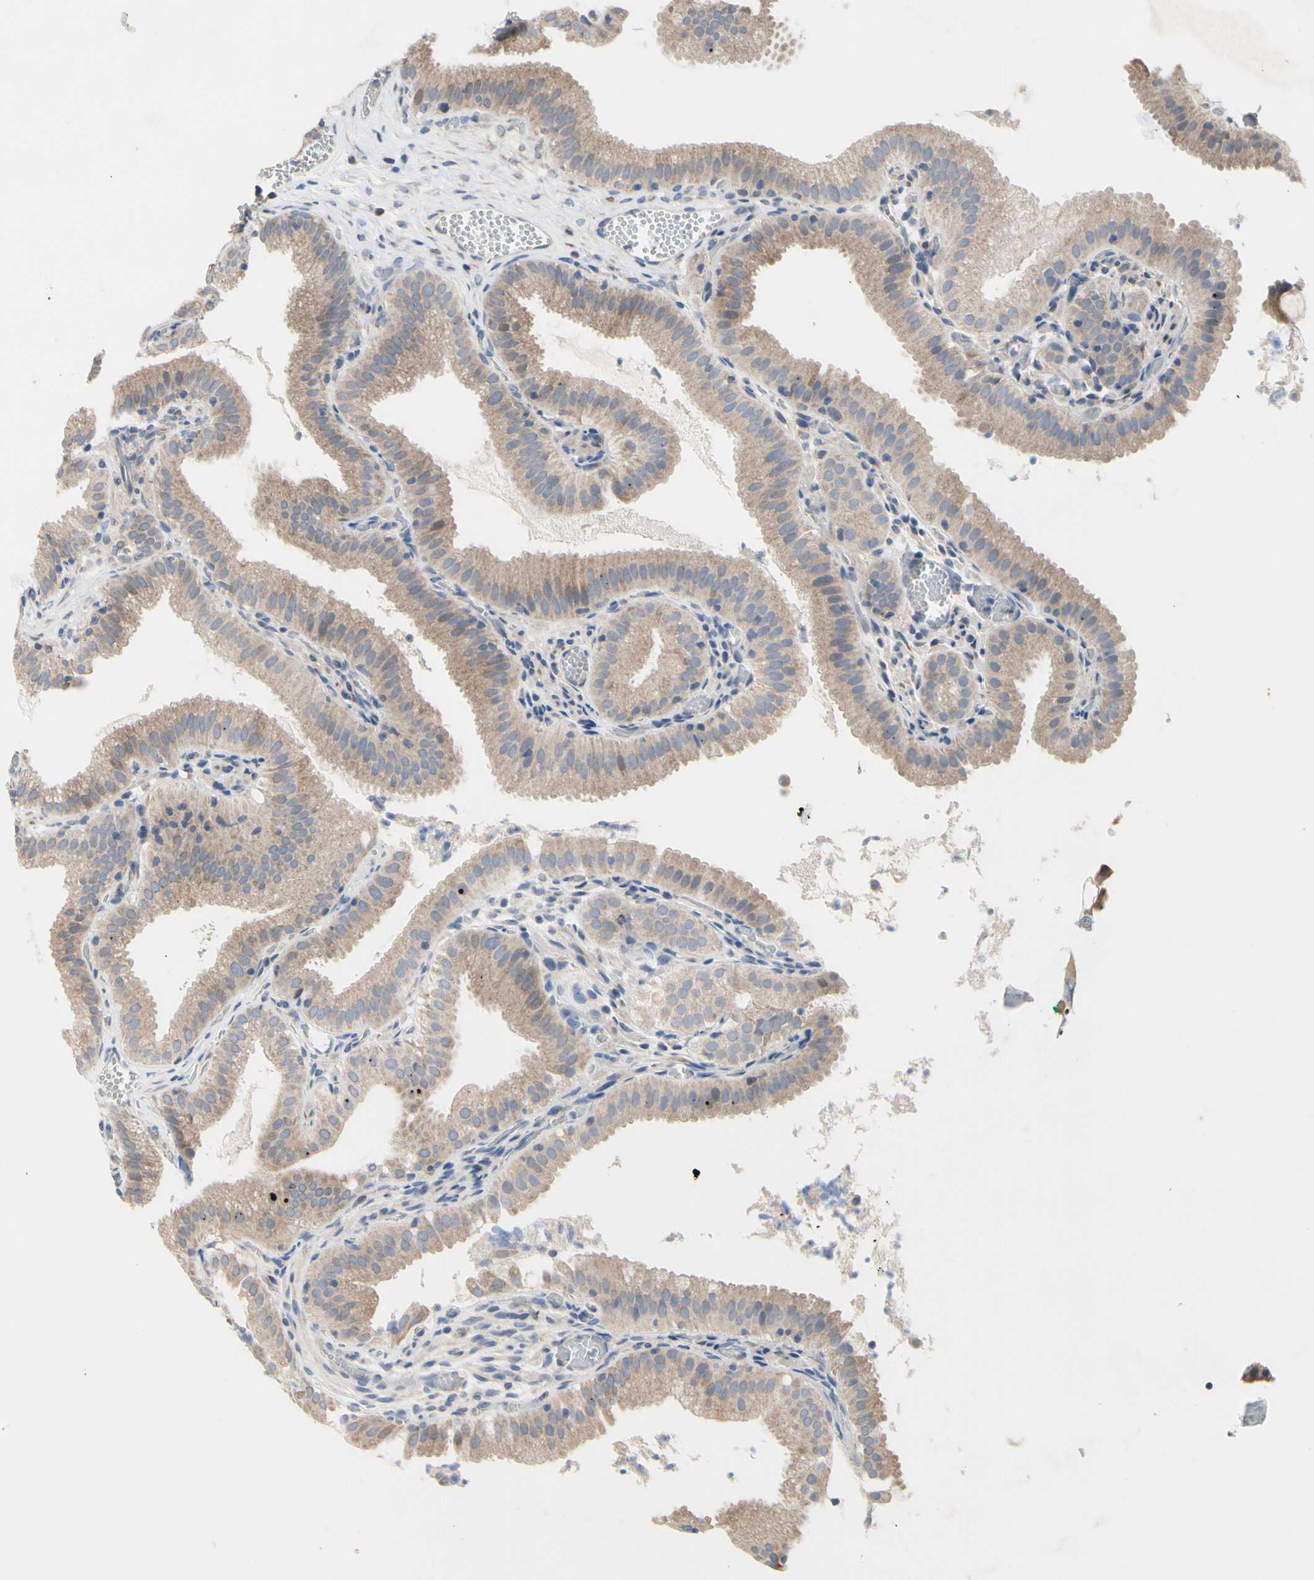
{"staining": {"intensity": "moderate", "quantity": ">75%", "location": "cytoplasmic/membranous"}, "tissue": "gallbladder", "cell_type": "Glandular cells", "image_type": "normal", "snomed": [{"axis": "morphology", "description": "Normal tissue, NOS"}, {"axis": "topography", "description": "Gallbladder"}], "caption": "A brown stain labels moderate cytoplasmic/membranous positivity of a protein in glandular cells of benign human gallbladder.", "gene": "TTC14", "patient": {"sex": "male", "age": 54}}